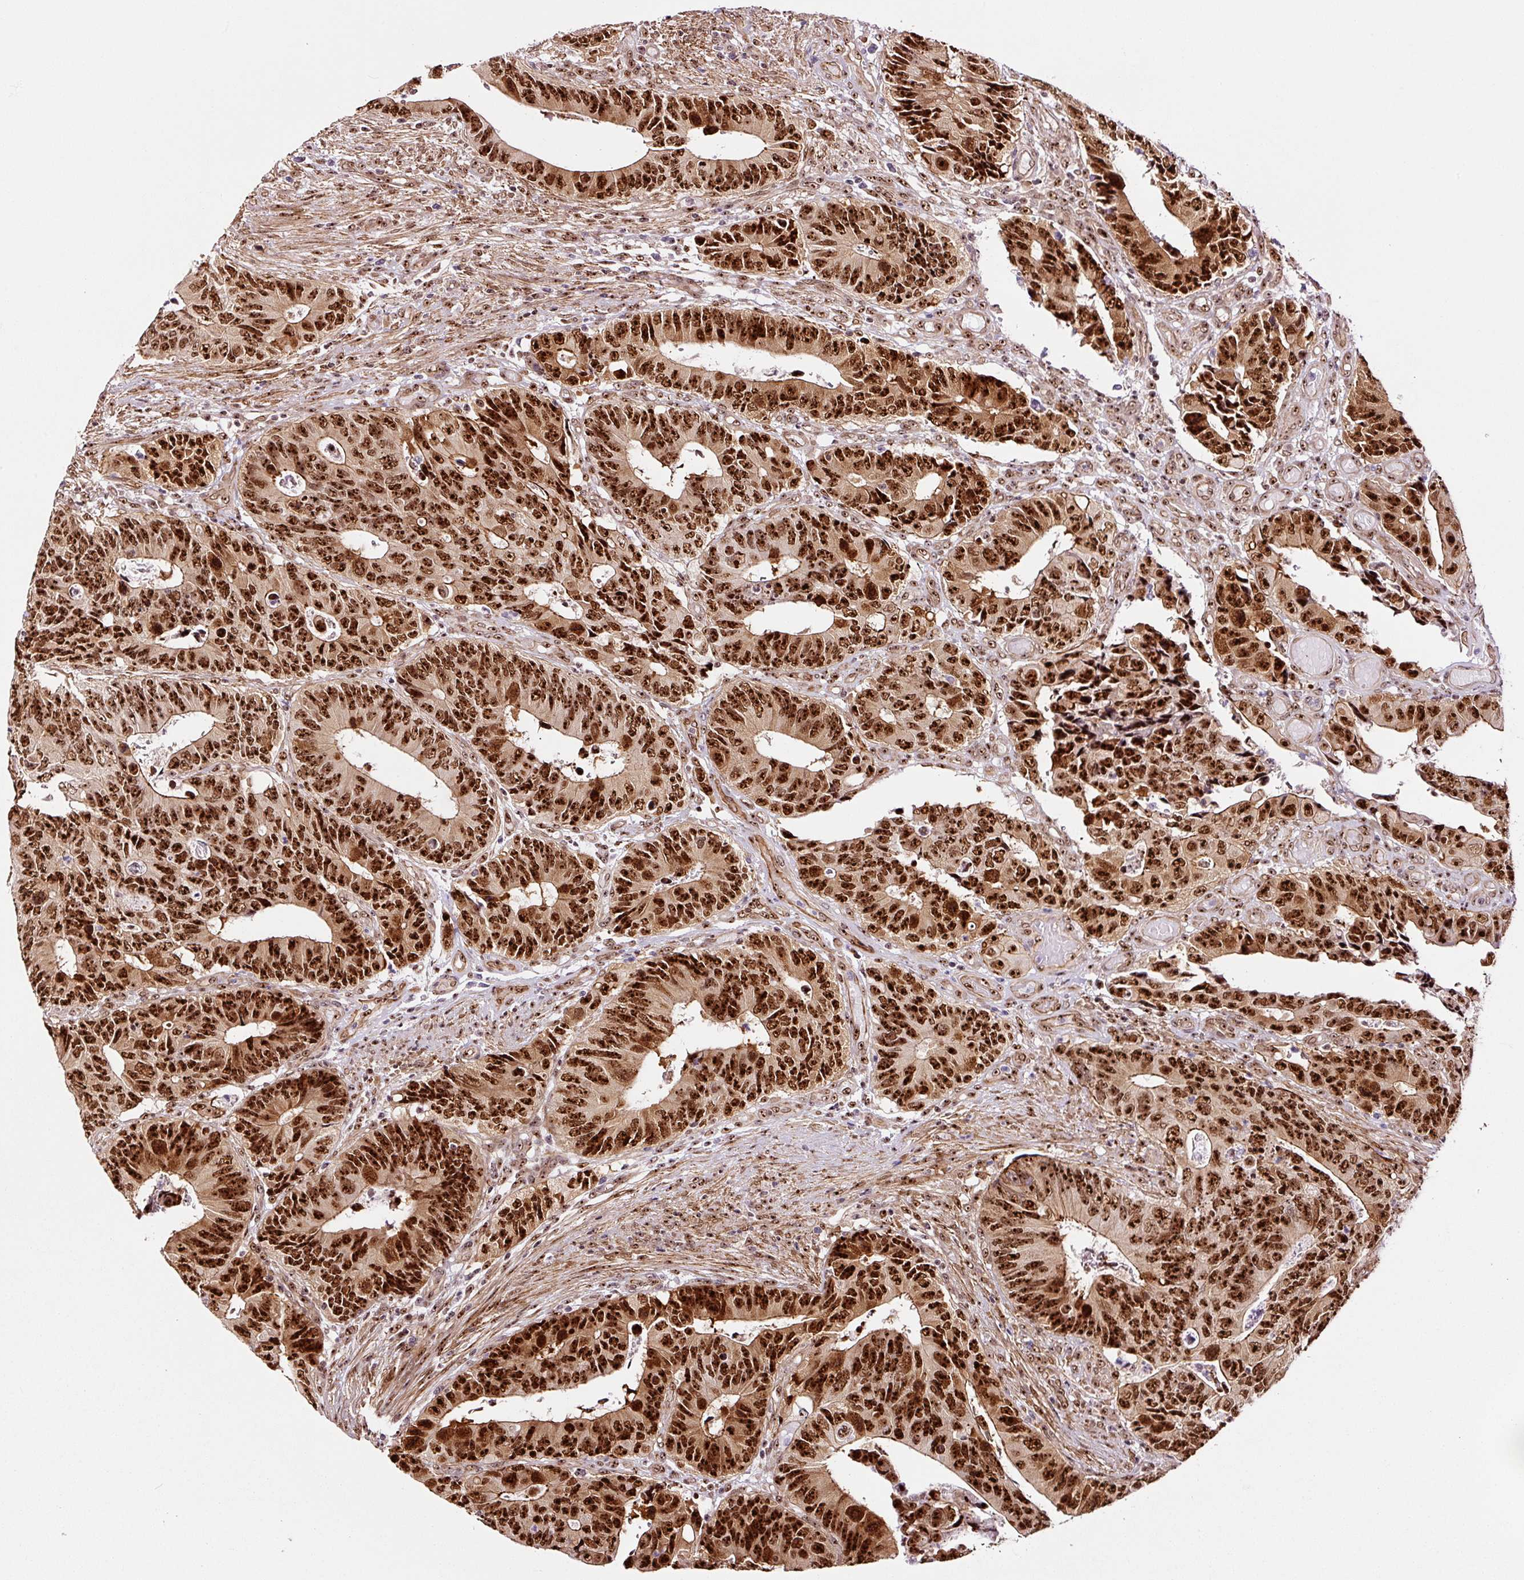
{"staining": {"intensity": "strong", "quantity": ">75%", "location": "cytoplasmic/membranous,nuclear"}, "tissue": "colorectal cancer", "cell_type": "Tumor cells", "image_type": "cancer", "snomed": [{"axis": "morphology", "description": "Adenocarcinoma, NOS"}, {"axis": "topography", "description": "Colon"}], "caption": "An immunohistochemistry photomicrograph of neoplastic tissue is shown. Protein staining in brown labels strong cytoplasmic/membranous and nuclear positivity in colorectal cancer within tumor cells.", "gene": "GNL3", "patient": {"sex": "male", "age": 87}}